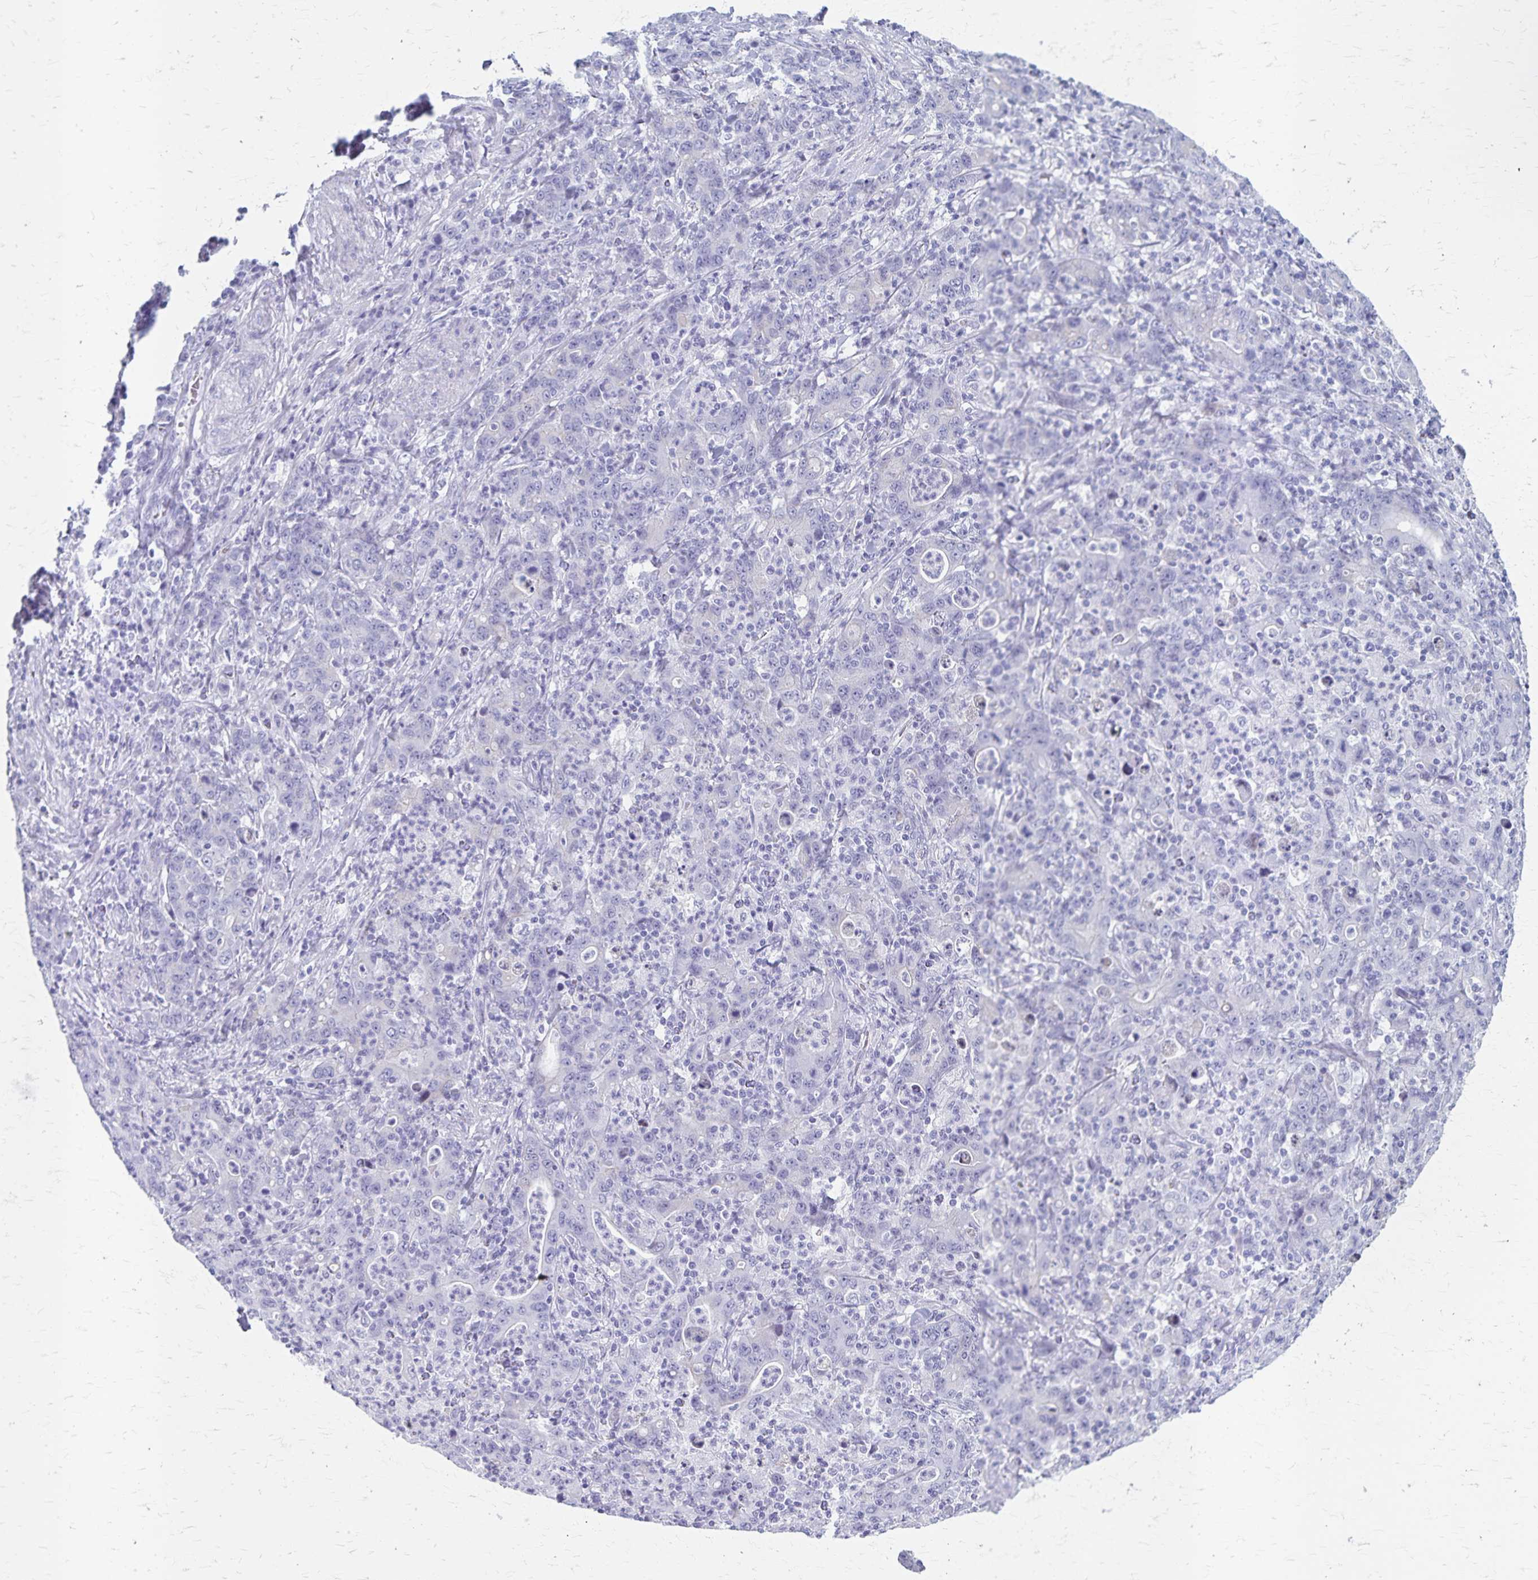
{"staining": {"intensity": "negative", "quantity": "none", "location": "none"}, "tissue": "stomach cancer", "cell_type": "Tumor cells", "image_type": "cancer", "snomed": [{"axis": "morphology", "description": "Adenocarcinoma, NOS"}, {"axis": "topography", "description": "Stomach, upper"}], "caption": "An immunohistochemistry micrograph of adenocarcinoma (stomach) is shown. There is no staining in tumor cells of adenocarcinoma (stomach).", "gene": "GPBAR1", "patient": {"sex": "male", "age": 69}}